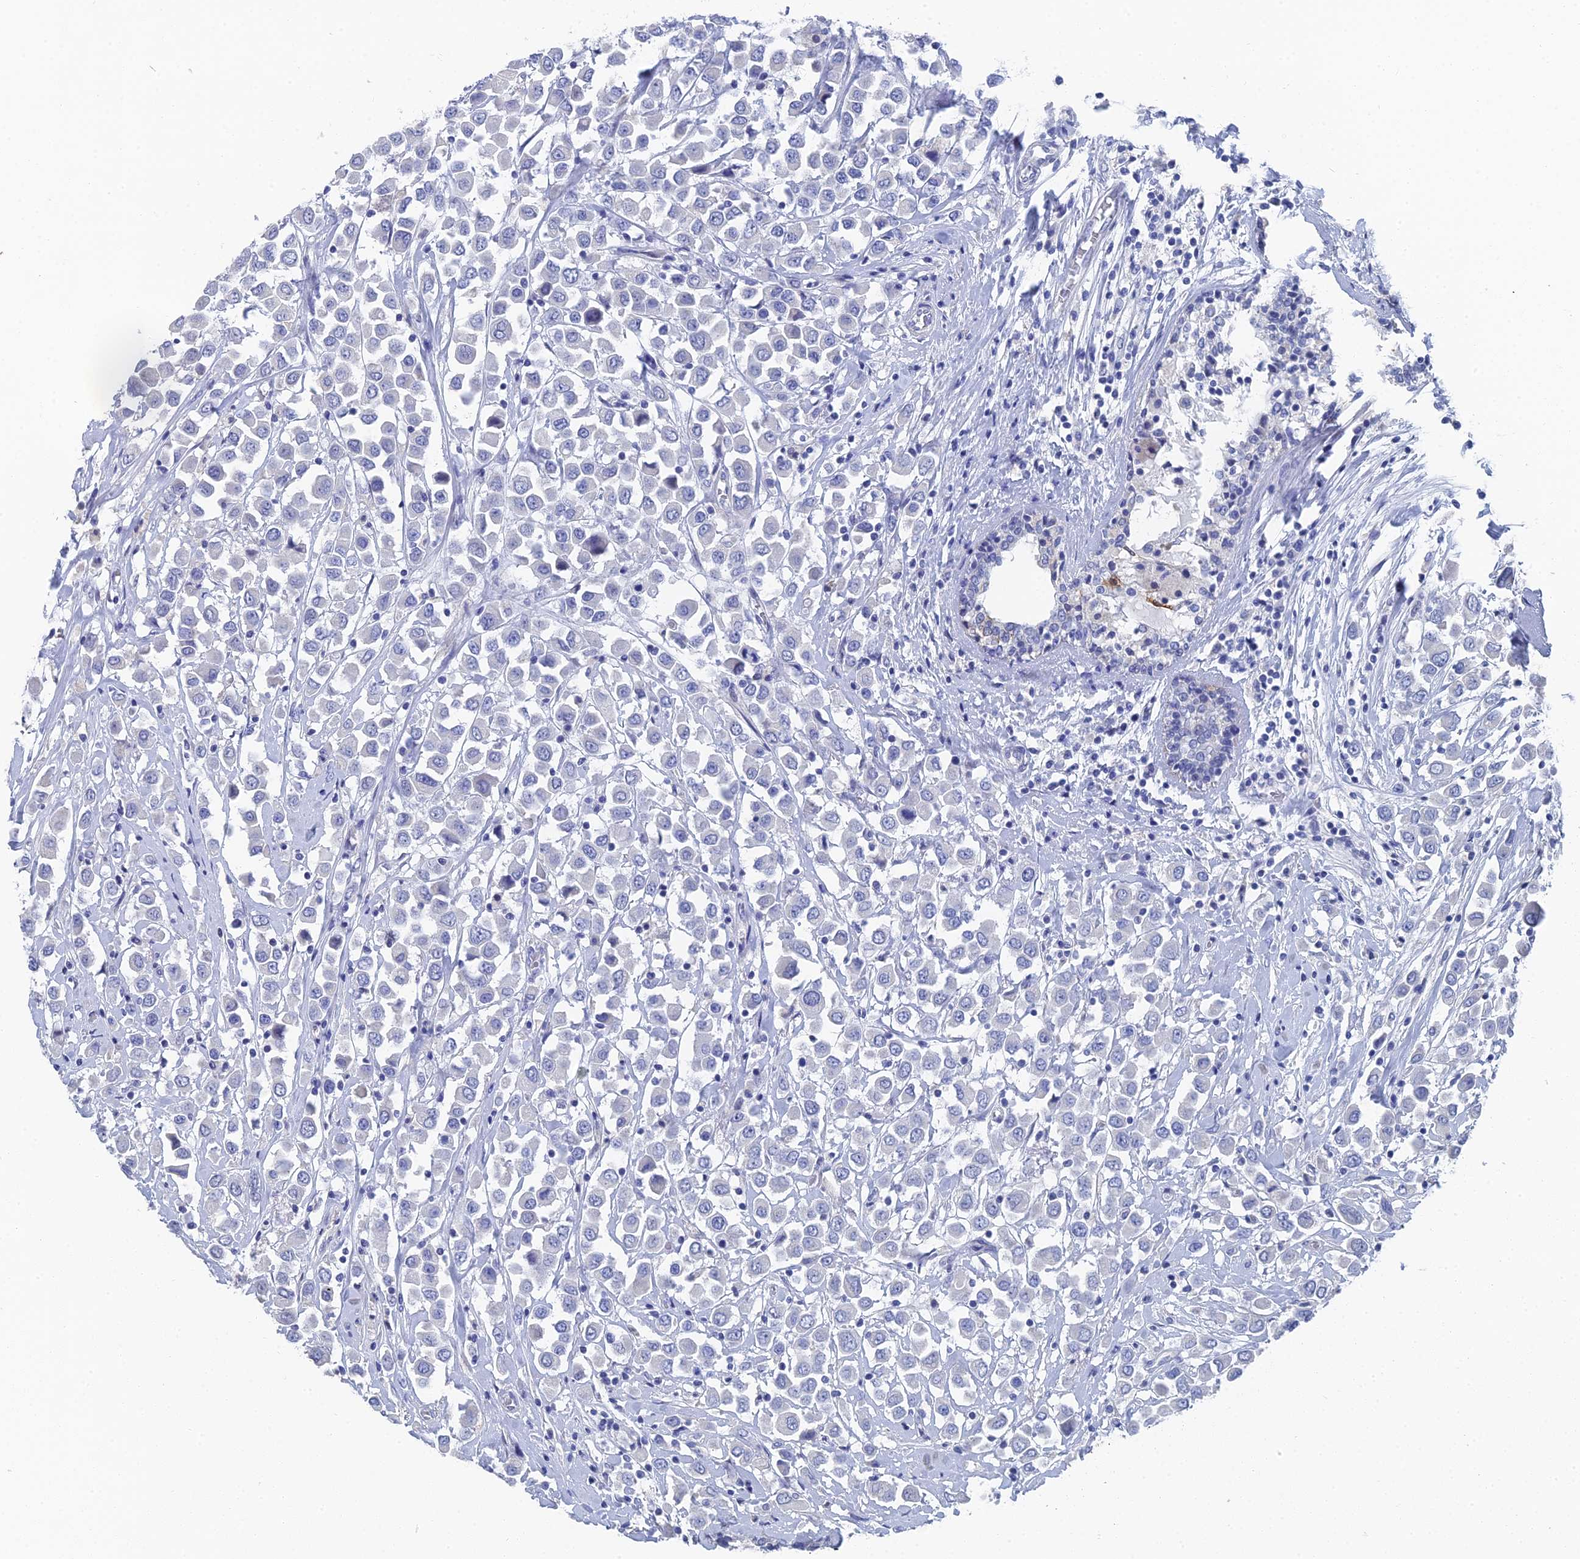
{"staining": {"intensity": "negative", "quantity": "none", "location": "none"}, "tissue": "breast cancer", "cell_type": "Tumor cells", "image_type": "cancer", "snomed": [{"axis": "morphology", "description": "Duct carcinoma"}, {"axis": "topography", "description": "Breast"}], "caption": "High power microscopy image of an immunohistochemistry micrograph of infiltrating ductal carcinoma (breast), revealing no significant expression in tumor cells.", "gene": "GFAP", "patient": {"sex": "female", "age": 61}}